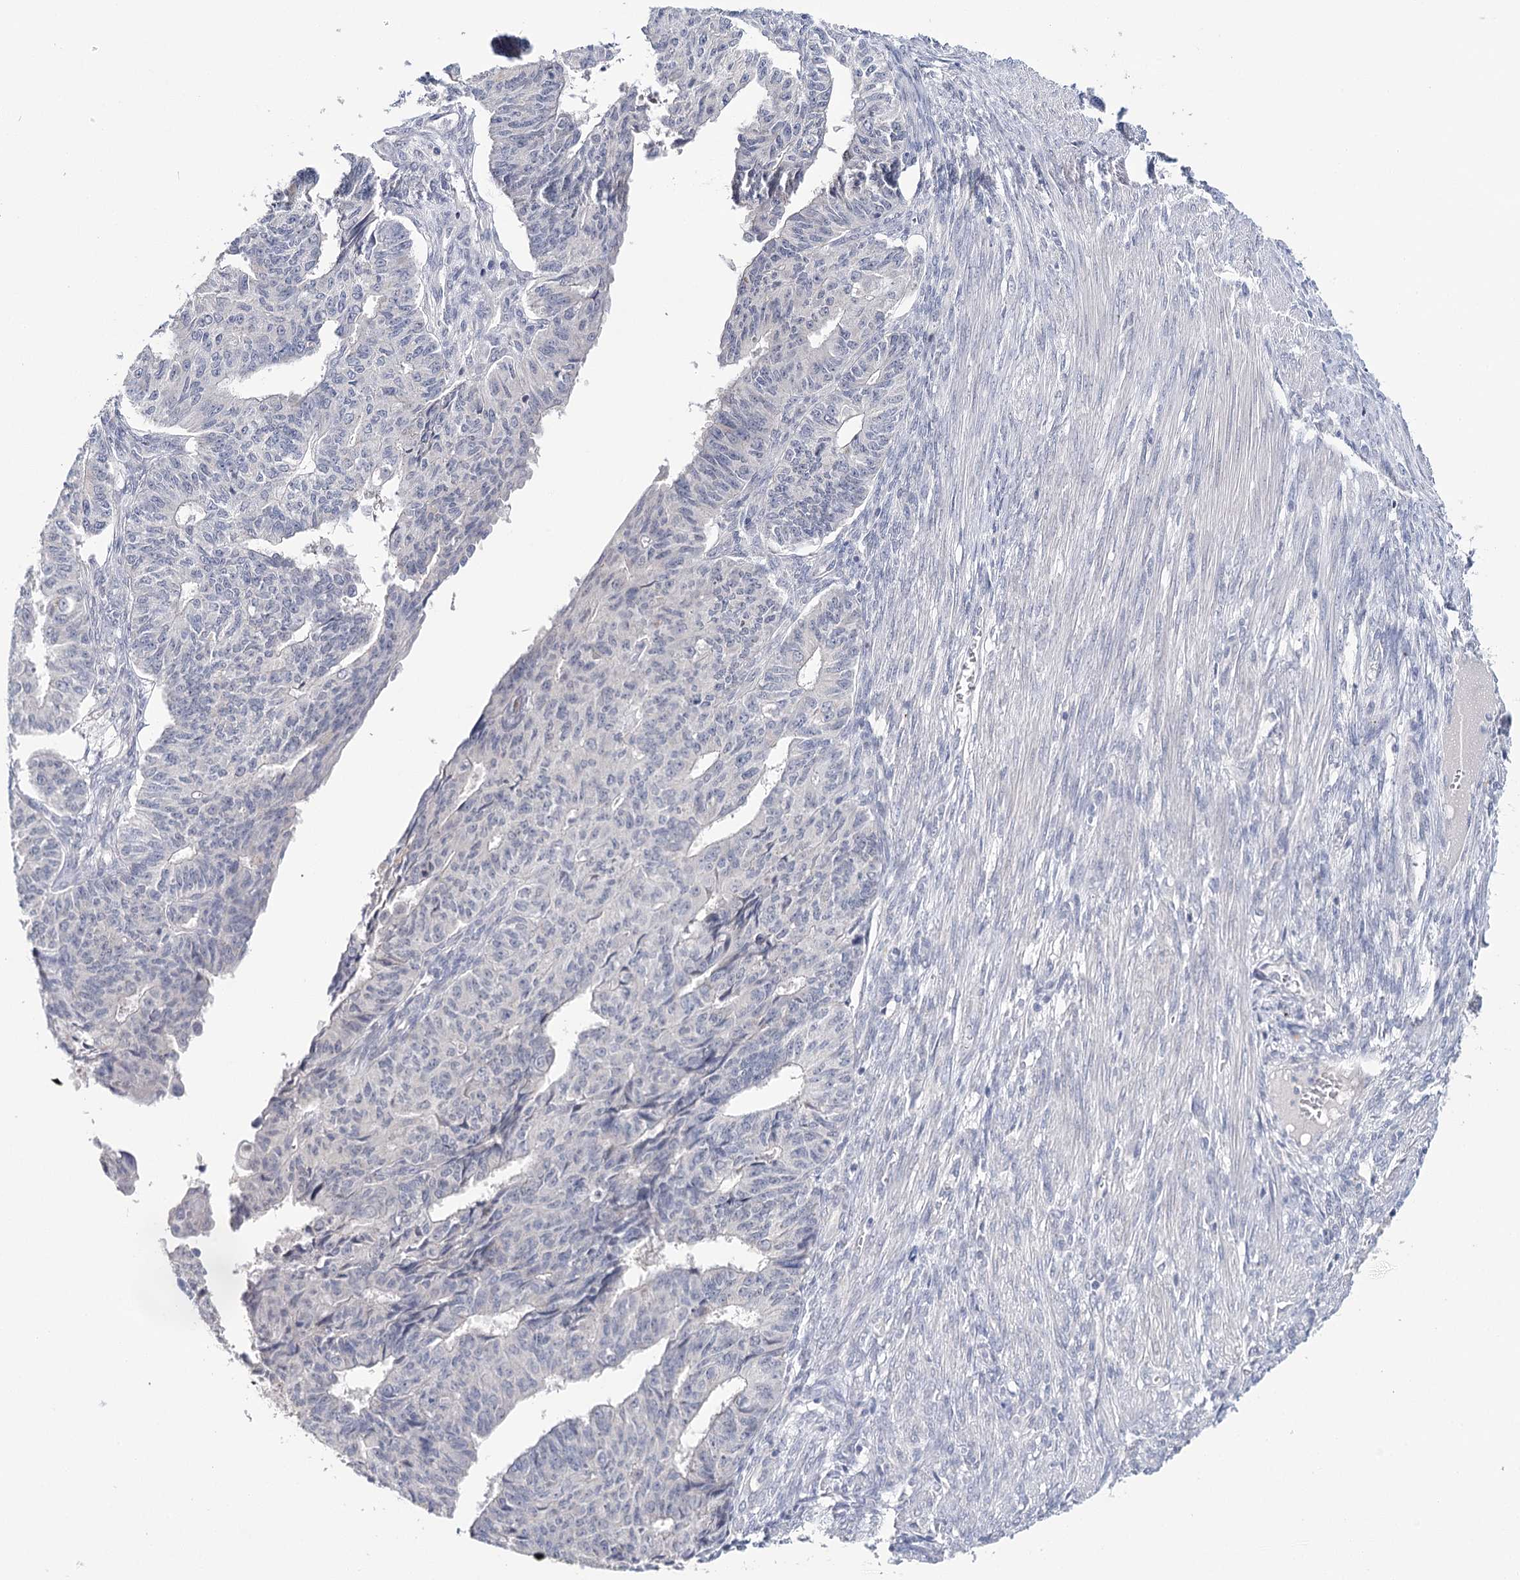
{"staining": {"intensity": "negative", "quantity": "none", "location": "none"}, "tissue": "endometrial cancer", "cell_type": "Tumor cells", "image_type": "cancer", "snomed": [{"axis": "morphology", "description": "Adenocarcinoma, NOS"}, {"axis": "topography", "description": "Endometrium"}], "caption": "Immunohistochemistry (IHC) image of endometrial adenocarcinoma stained for a protein (brown), which displays no positivity in tumor cells.", "gene": "TP53", "patient": {"sex": "female", "age": 32}}